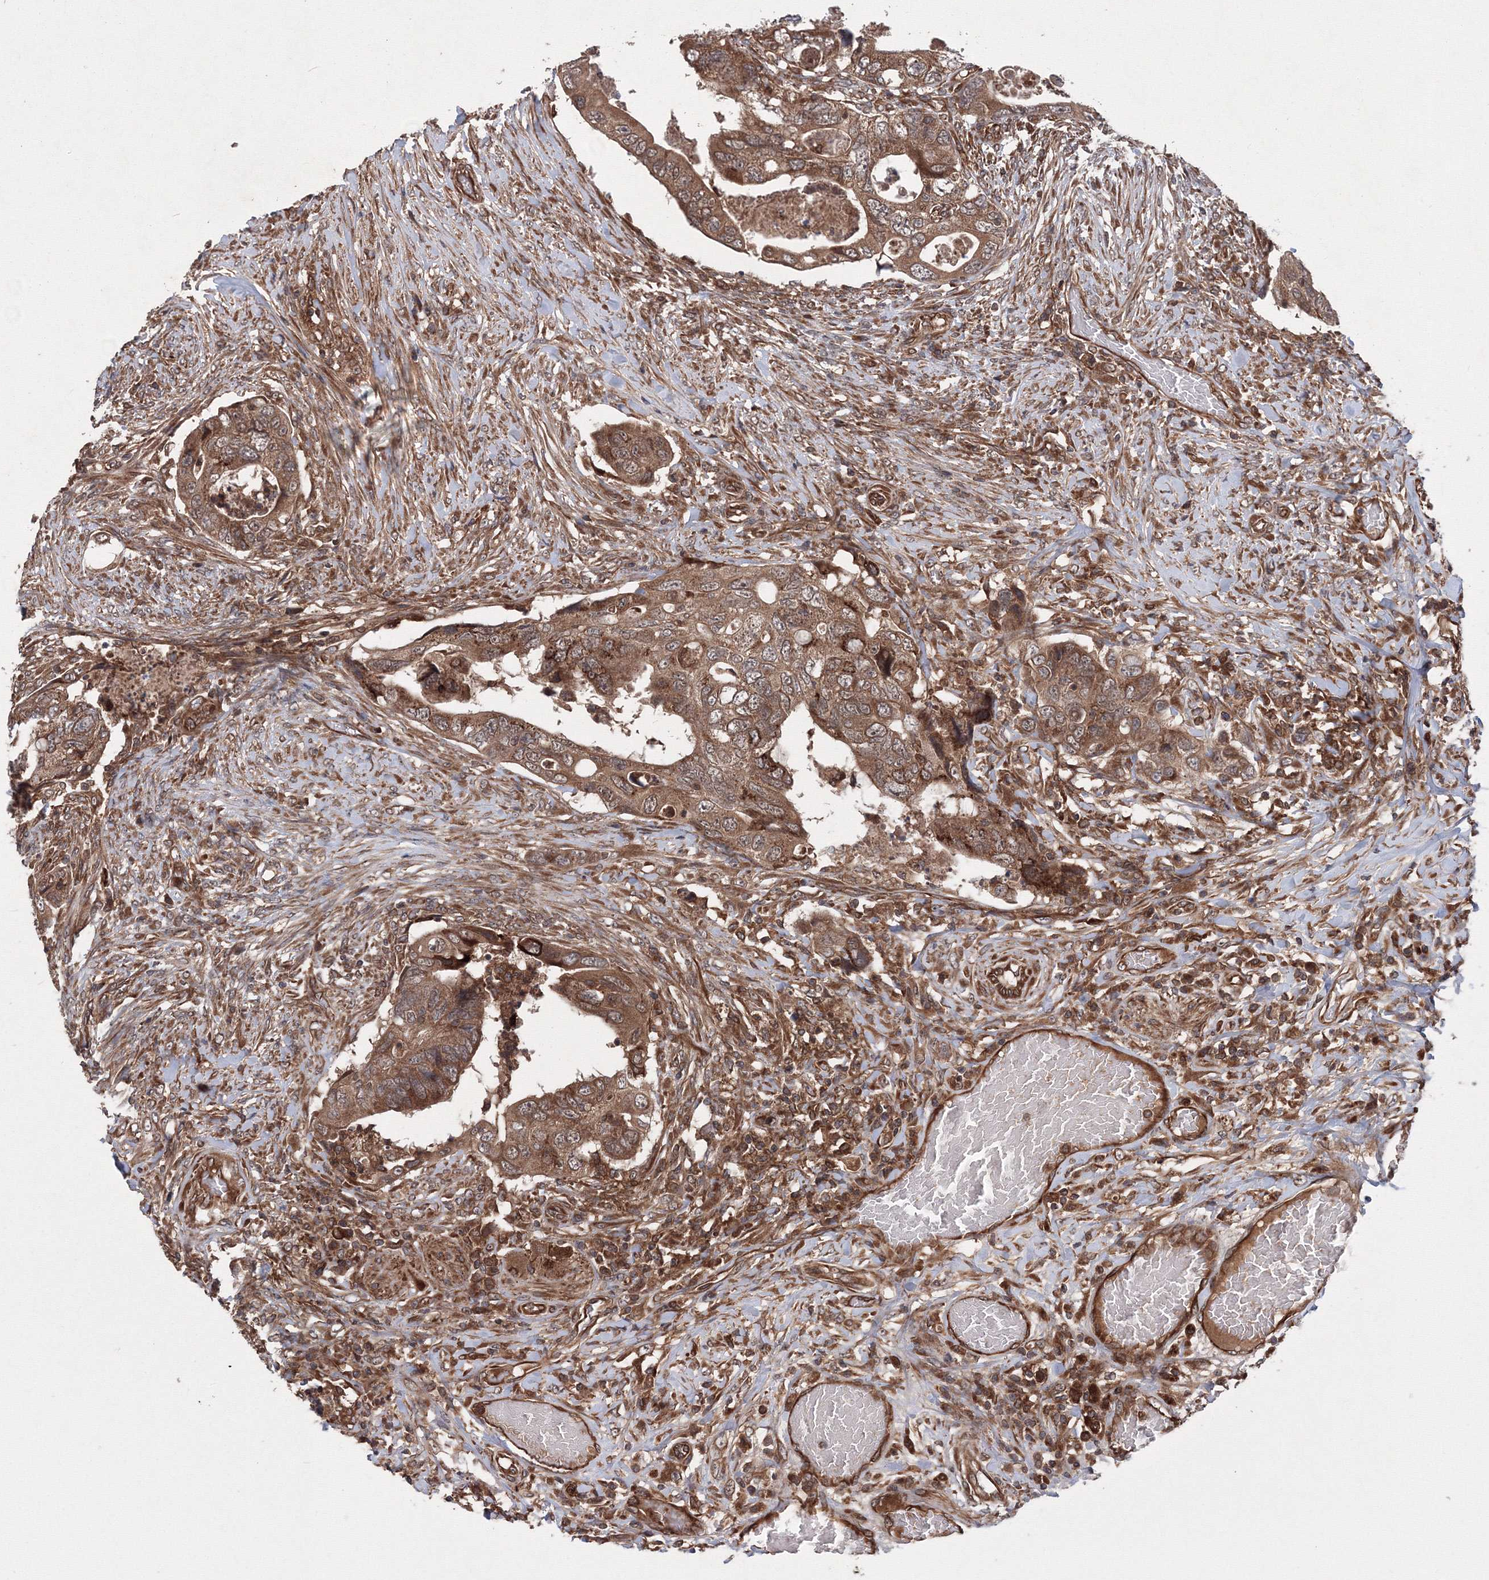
{"staining": {"intensity": "moderate", "quantity": ">75%", "location": "cytoplasmic/membranous"}, "tissue": "colorectal cancer", "cell_type": "Tumor cells", "image_type": "cancer", "snomed": [{"axis": "morphology", "description": "Adenocarcinoma, NOS"}, {"axis": "topography", "description": "Rectum"}], "caption": "Protein expression analysis of colorectal adenocarcinoma displays moderate cytoplasmic/membranous expression in approximately >75% of tumor cells.", "gene": "ATG3", "patient": {"sex": "male", "age": 63}}